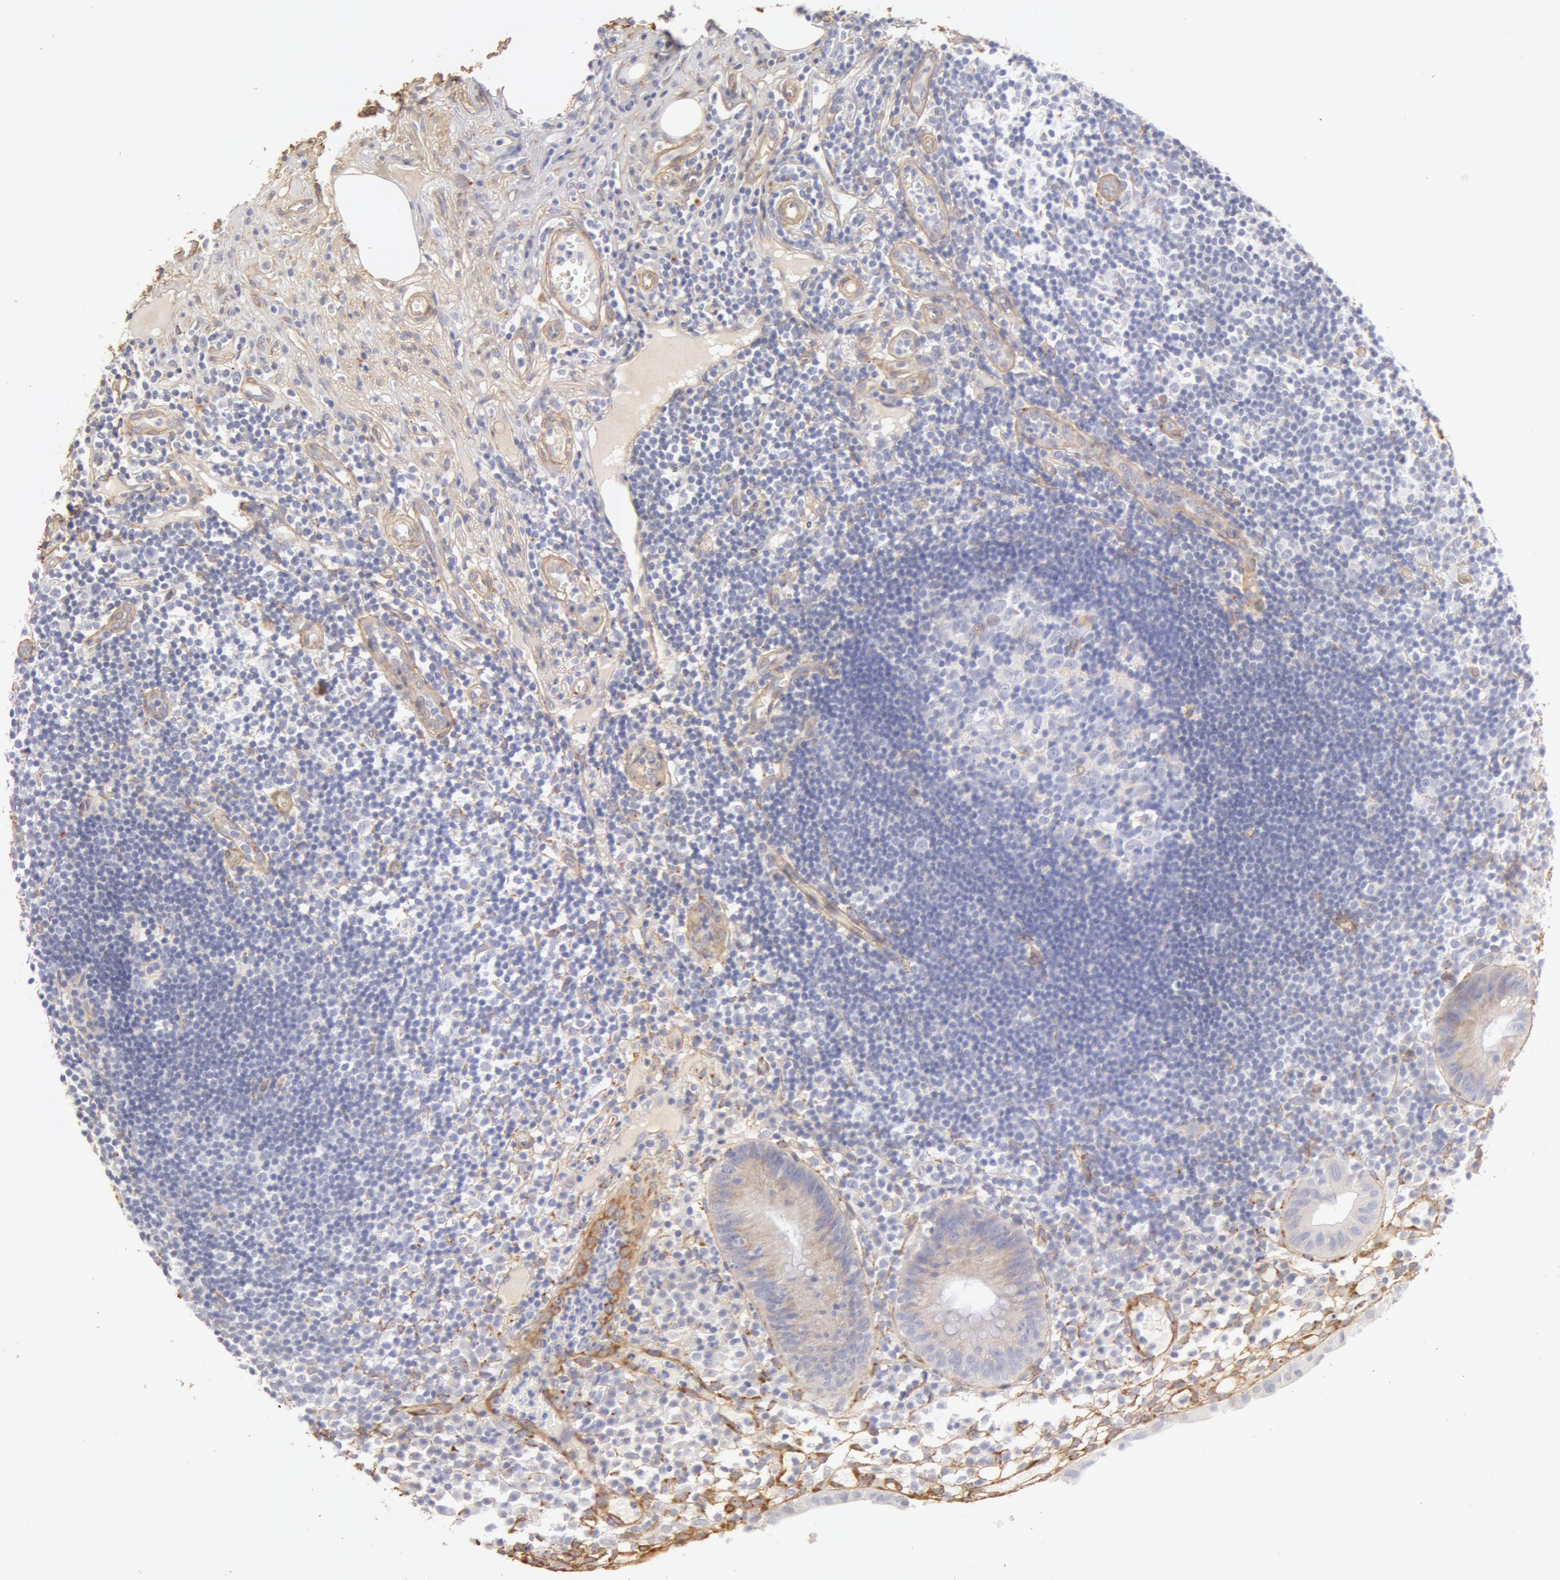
{"staining": {"intensity": "weak", "quantity": "25%-75%", "location": "cytoplasmic/membranous"}, "tissue": "appendix", "cell_type": "Glandular cells", "image_type": "normal", "snomed": [{"axis": "morphology", "description": "Normal tissue, NOS"}, {"axis": "topography", "description": "Appendix"}], "caption": "An image of human appendix stained for a protein demonstrates weak cytoplasmic/membranous brown staining in glandular cells. (brown staining indicates protein expression, while blue staining denotes nuclei).", "gene": "COL4A1", "patient": {"sex": "male", "age": 25}}